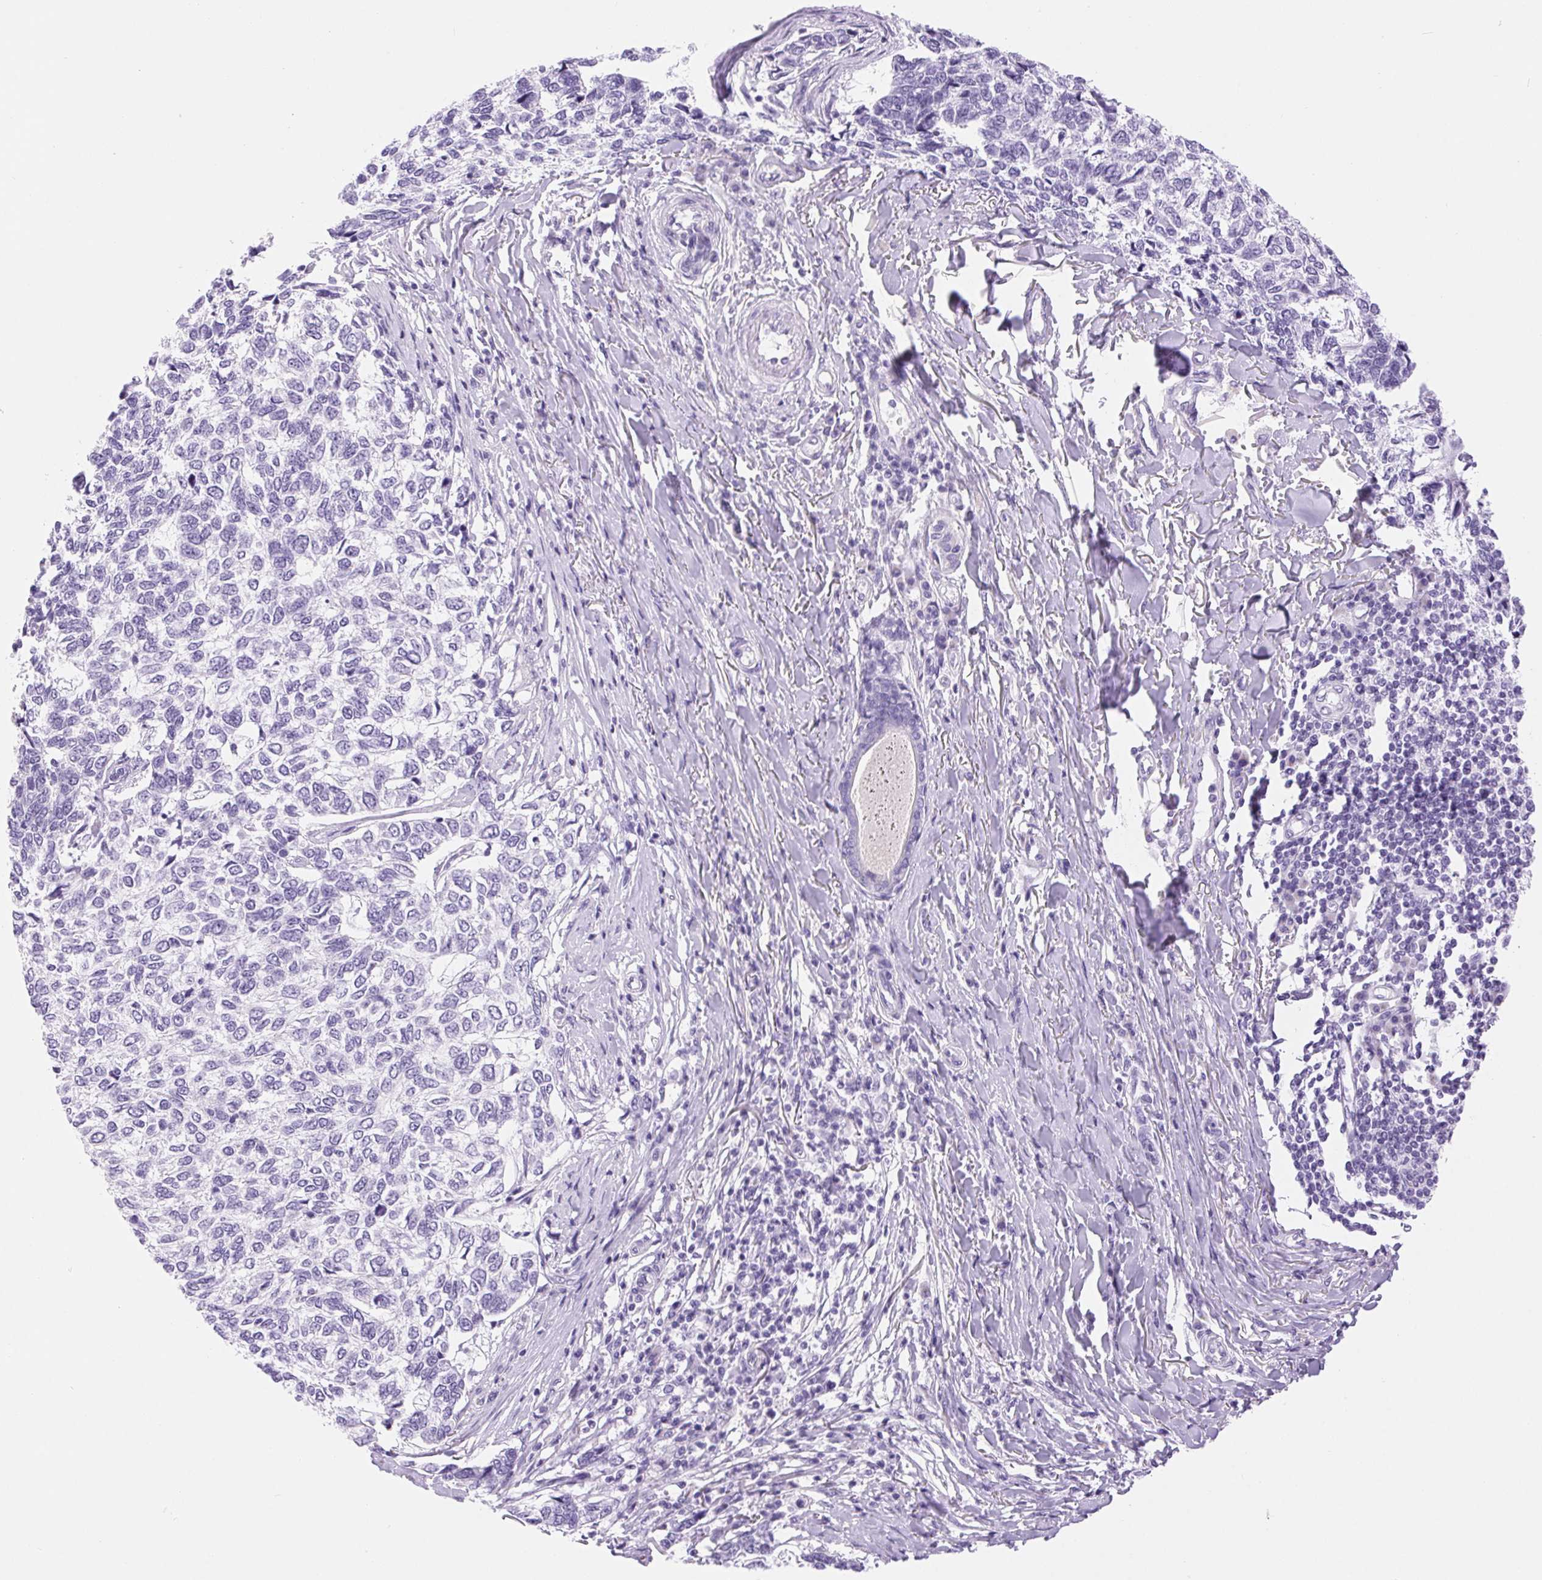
{"staining": {"intensity": "negative", "quantity": "none", "location": "none"}, "tissue": "skin cancer", "cell_type": "Tumor cells", "image_type": "cancer", "snomed": [{"axis": "morphology", "description": "Basal cell carcinoma"}, {"axis": "topography", "description": "Skin"}], "caption": "DAB immunohistochemical staining of human basal cell carcinoma (skin) displays no significant positivity in tumor cells.", "gene": "SERPINB3", "patient": {"sex": "female", "age": 65}}